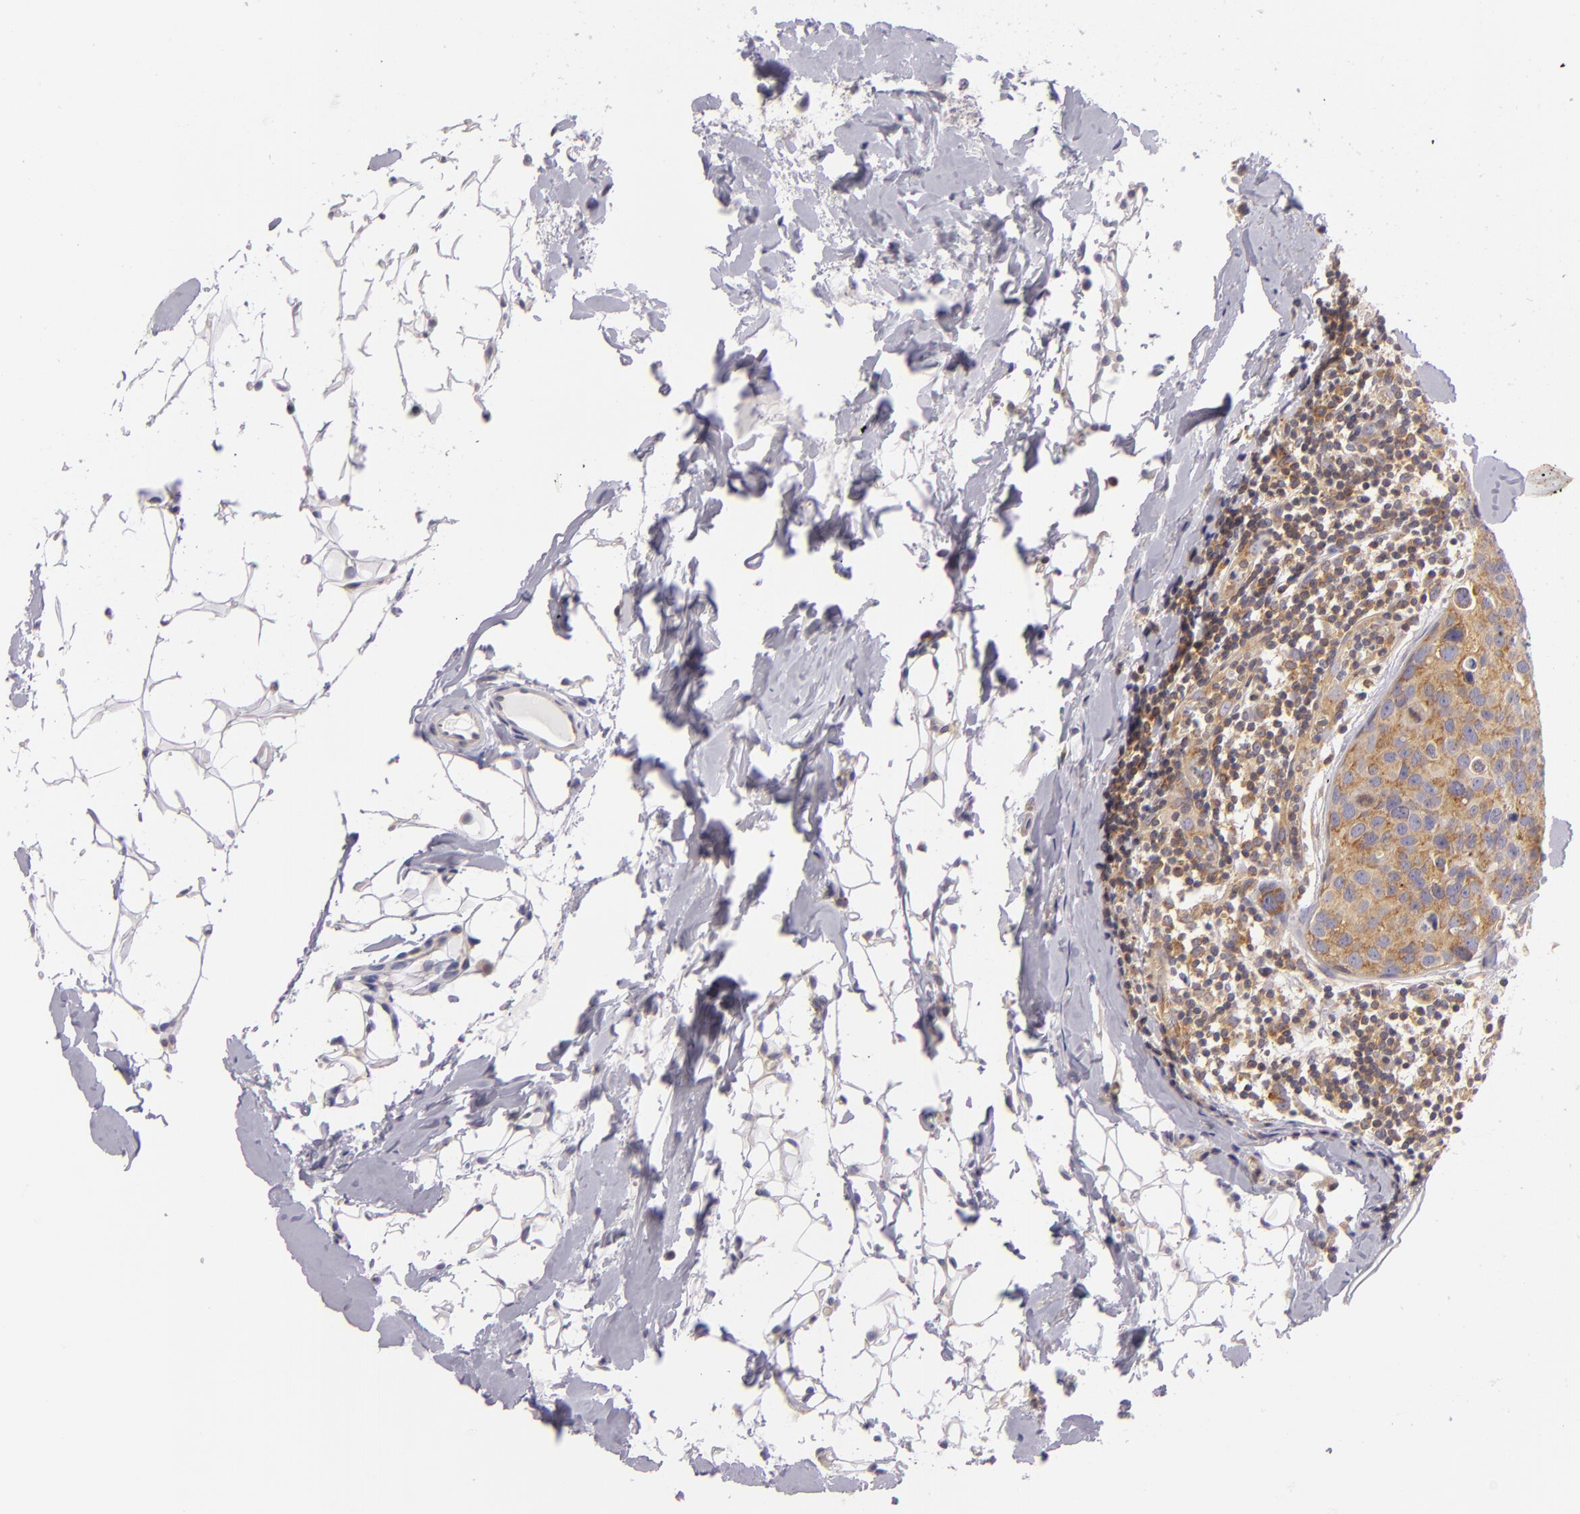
{"staining": {"intensity": "moderate", "quantity": "25%-75%", "location": "cytoplasmic/membranous"}, "tissue": "breast cancer", "cell_type": "Tumor cells", "image_type": "cancer", "snomed": [{"axis": "morphology", "description": "Duct carcinoma"}, {"axis": "topography", "description": "Breast"}], "caption": "The histopathology image displays staining of breast infiltrating ductal carcinoma, revealing moderate cytoplasmic/membranous protein staining (brown color) within tumor cells.", "gene": "UPF3B", "patient": {"sex": "female", "age": 24}}